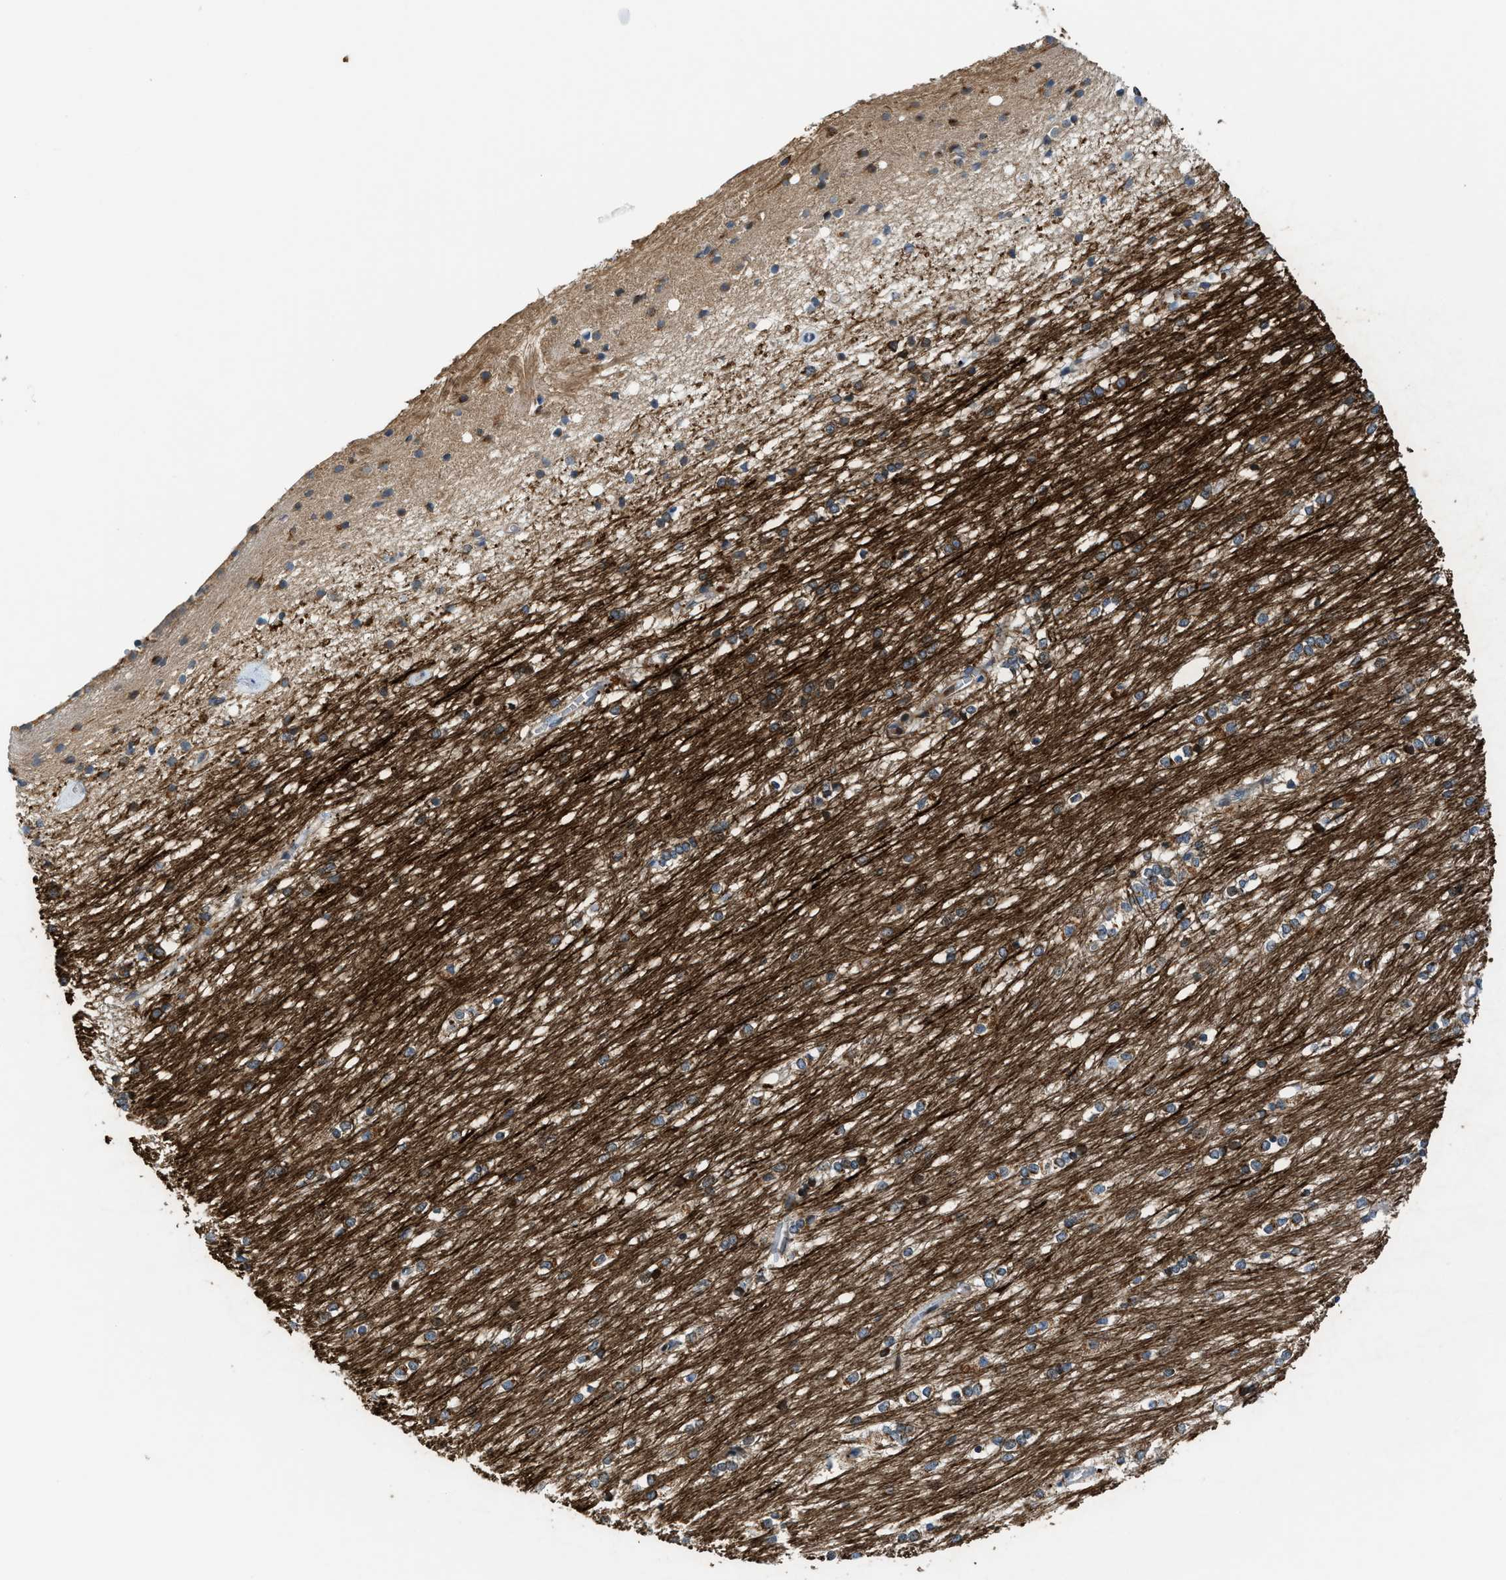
{"staining": {"intensity": "moderate", "quantity": "<25%", "location": "cytoplasmic/membranous"}, "tissue": "caudate", "cell_type": "Glial cells", "image_type": "normal", "snomed": [{"axis": "morphology", "description": "Normal tissue, NOS"}, {"axis": "topography", "description": "Lateral ventricle wall"}], "caption": "Approximately <25% of glial cells in unremarkable caudate show moderate cytoplasmic/membranous protein expression as visualized by brown immunohistochemical staining.", "gene": "FUT8", "patient": {"sex": "female", "age": 19}}